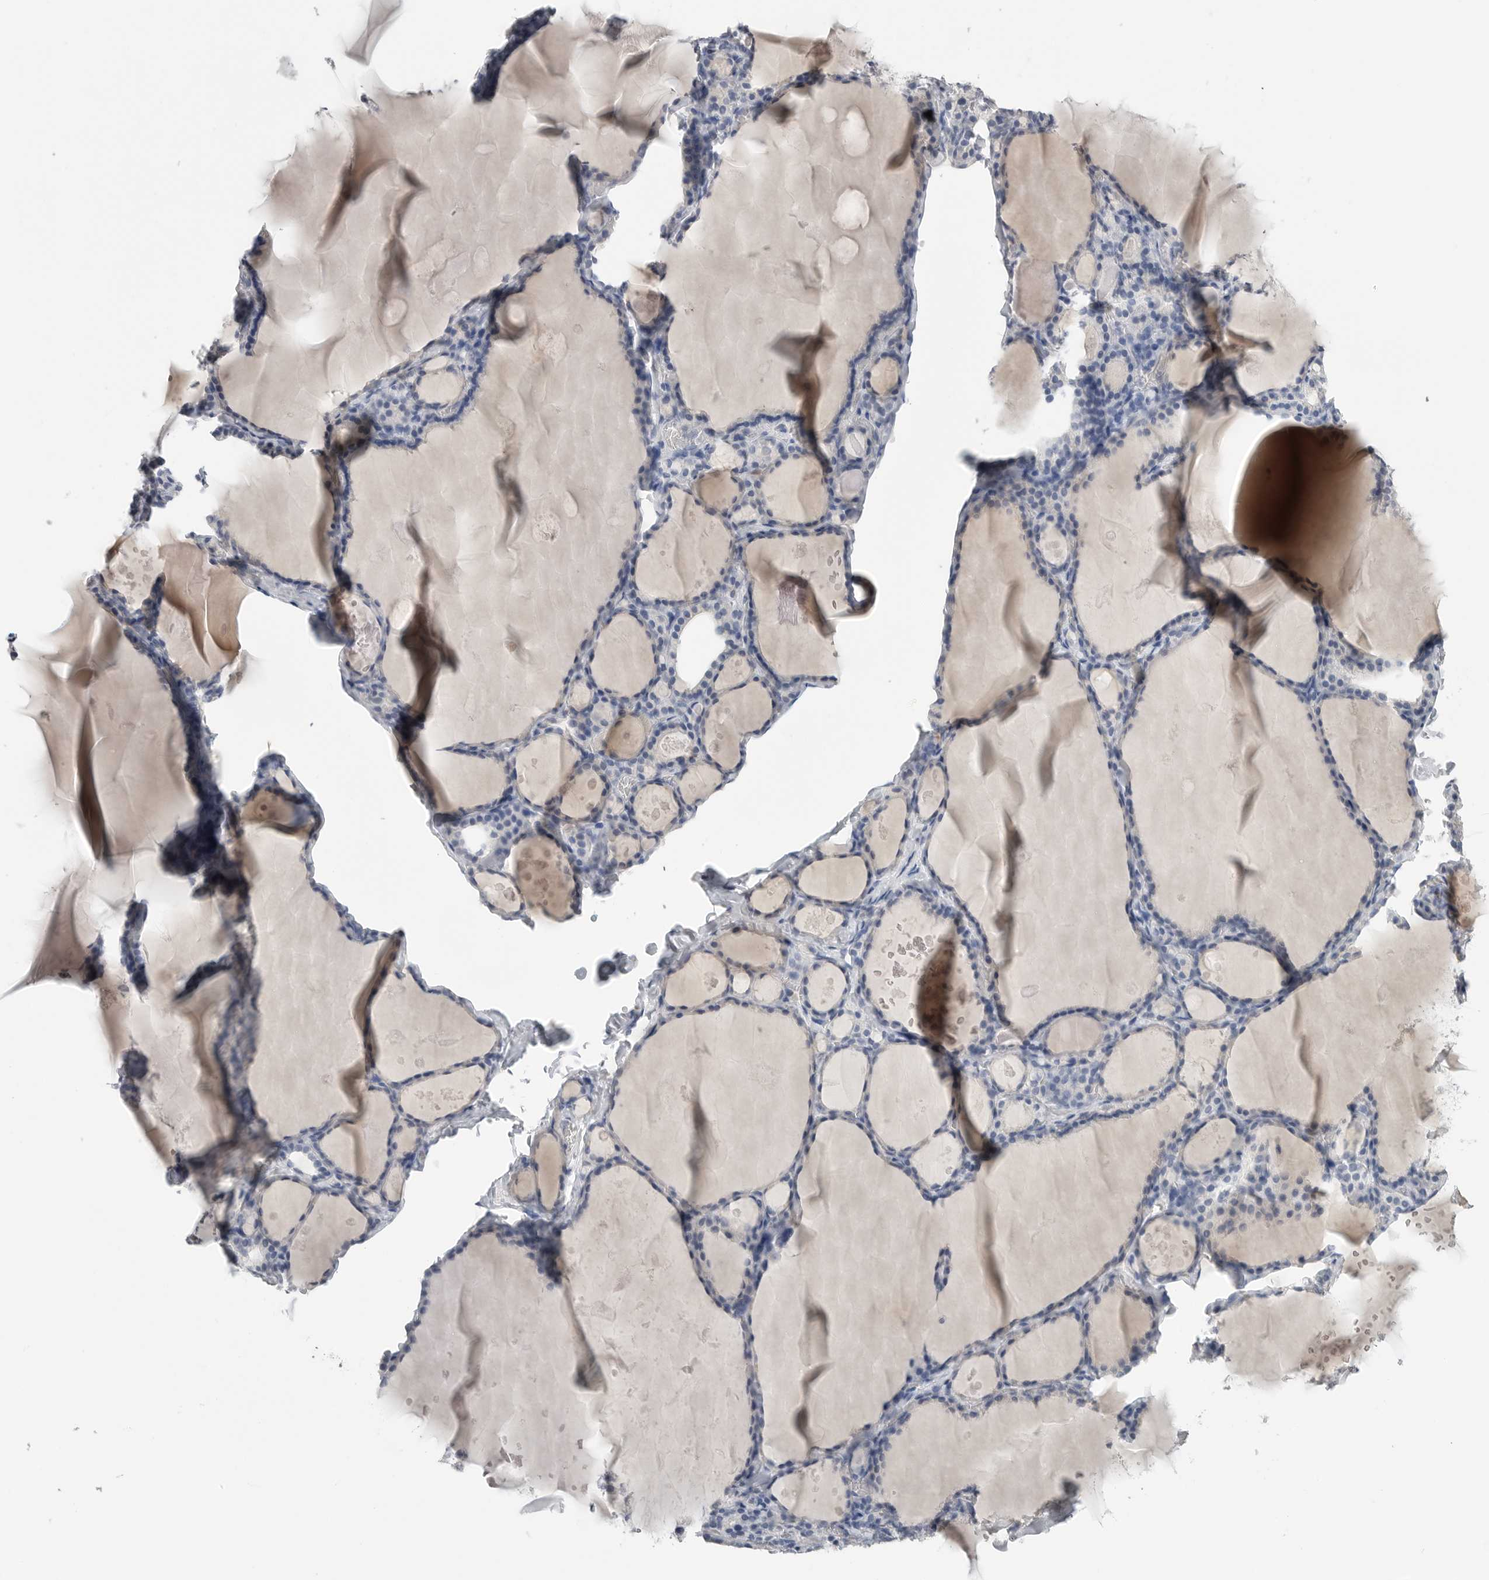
{"staining": {"intensity": "negative", "quantity": "none", "location": "none"}, "tissue": "thyroid gland", "cell_type": "Glandular cells", "image_type": "normal", "snomed": [{"axis": "morphology", "description": "Normal tissue, NOS"}, {"axis": "topography", "description": "Thyroid gland"}], "caption": "A high-resolution histopathology image shows IHC staining of normal thyroid gland, which reveals no significant positivity in glandular cells.", "gene": "FABP6", "patient": {"sex": "male", "age": 56}}